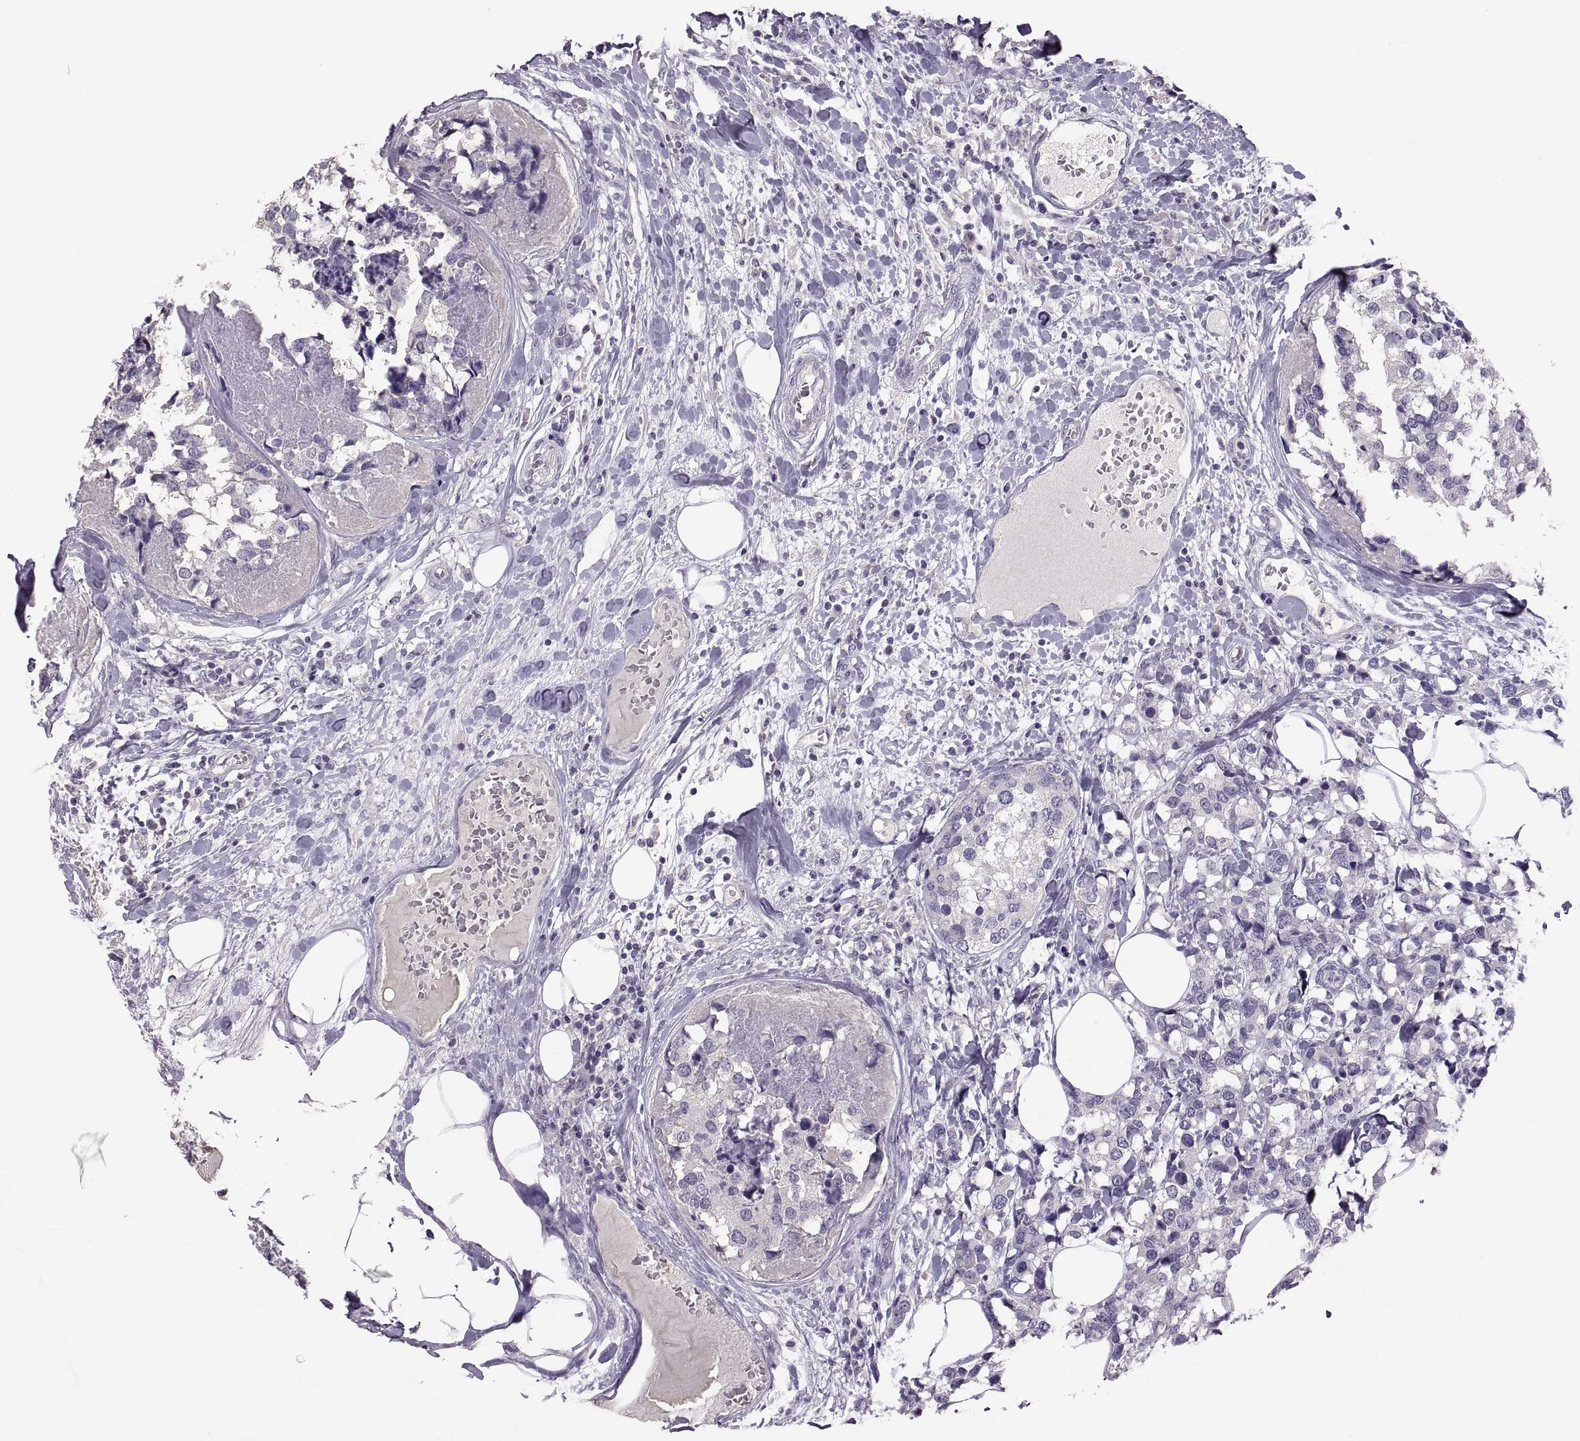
{"staining": {"intensity": "negative", "quantity": "none", "location": "none"}, "tissue": "breast cancer", "cell_type": "Tumor cells", "image_type": "cancer", "snomed": [{"axis": "morphology", "description": "Lobular carcinoma"}, {"axis": "topography", "description": "Breast"}], "caption": "There is no significant staining in tumor cells of breast cancer. Brightfield microscopy of immunohistochemistry stained with DAB (3,3'-diaminobenzidine) (brown) and hematoxylin (blue), captured at high magnification.", "gene": "TBX19", "patient": {"sex": "female", "age": 59}}